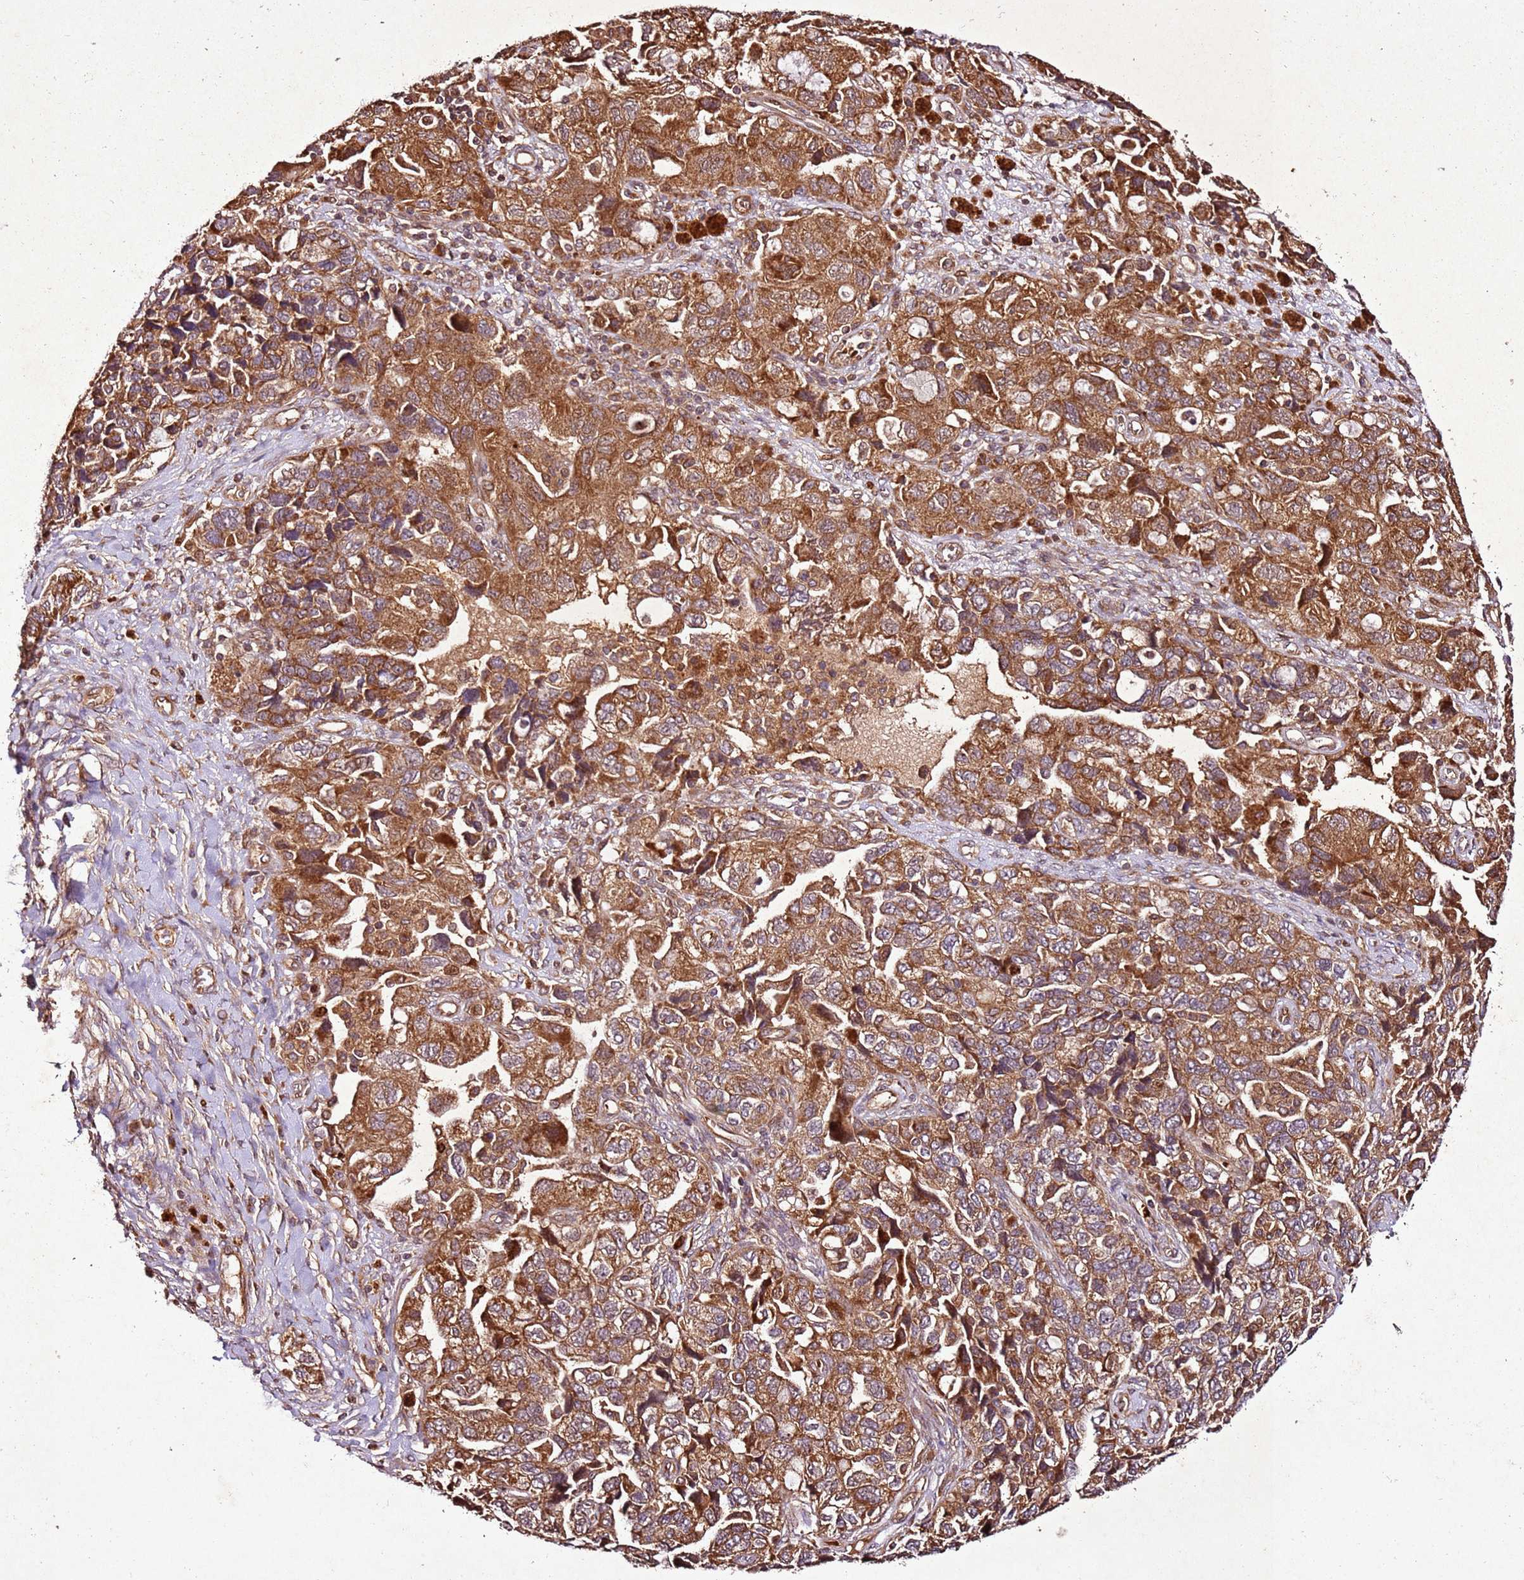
{"staining": {"intensity": "moderate", "quantity": ">75%", "location": "cytoplasmic/membranous"}, "tissue": "ovarian cancer", "cell_type": "Tumor cells", "image_type": "cancer", "snomed": [{"axis": "morphology", "description": "Carcinoma, NOS"}, {"axis": "morphology", "description": "Cystadenocarcinoma, serous, NOS"}, {"axis": "topography", "description": "Ovary"}], "caption": "The micrograph shows a brown stain indicating the presence of a protein in the cytoplasmic/membranous of tumor cells in serous cystadenocarcinoma (ovarian). (brown staining indicates protein expression, while blue staining denotes nuclei).", "gene": "PTMA", "patient": {"sex": "female", "age": 69}}